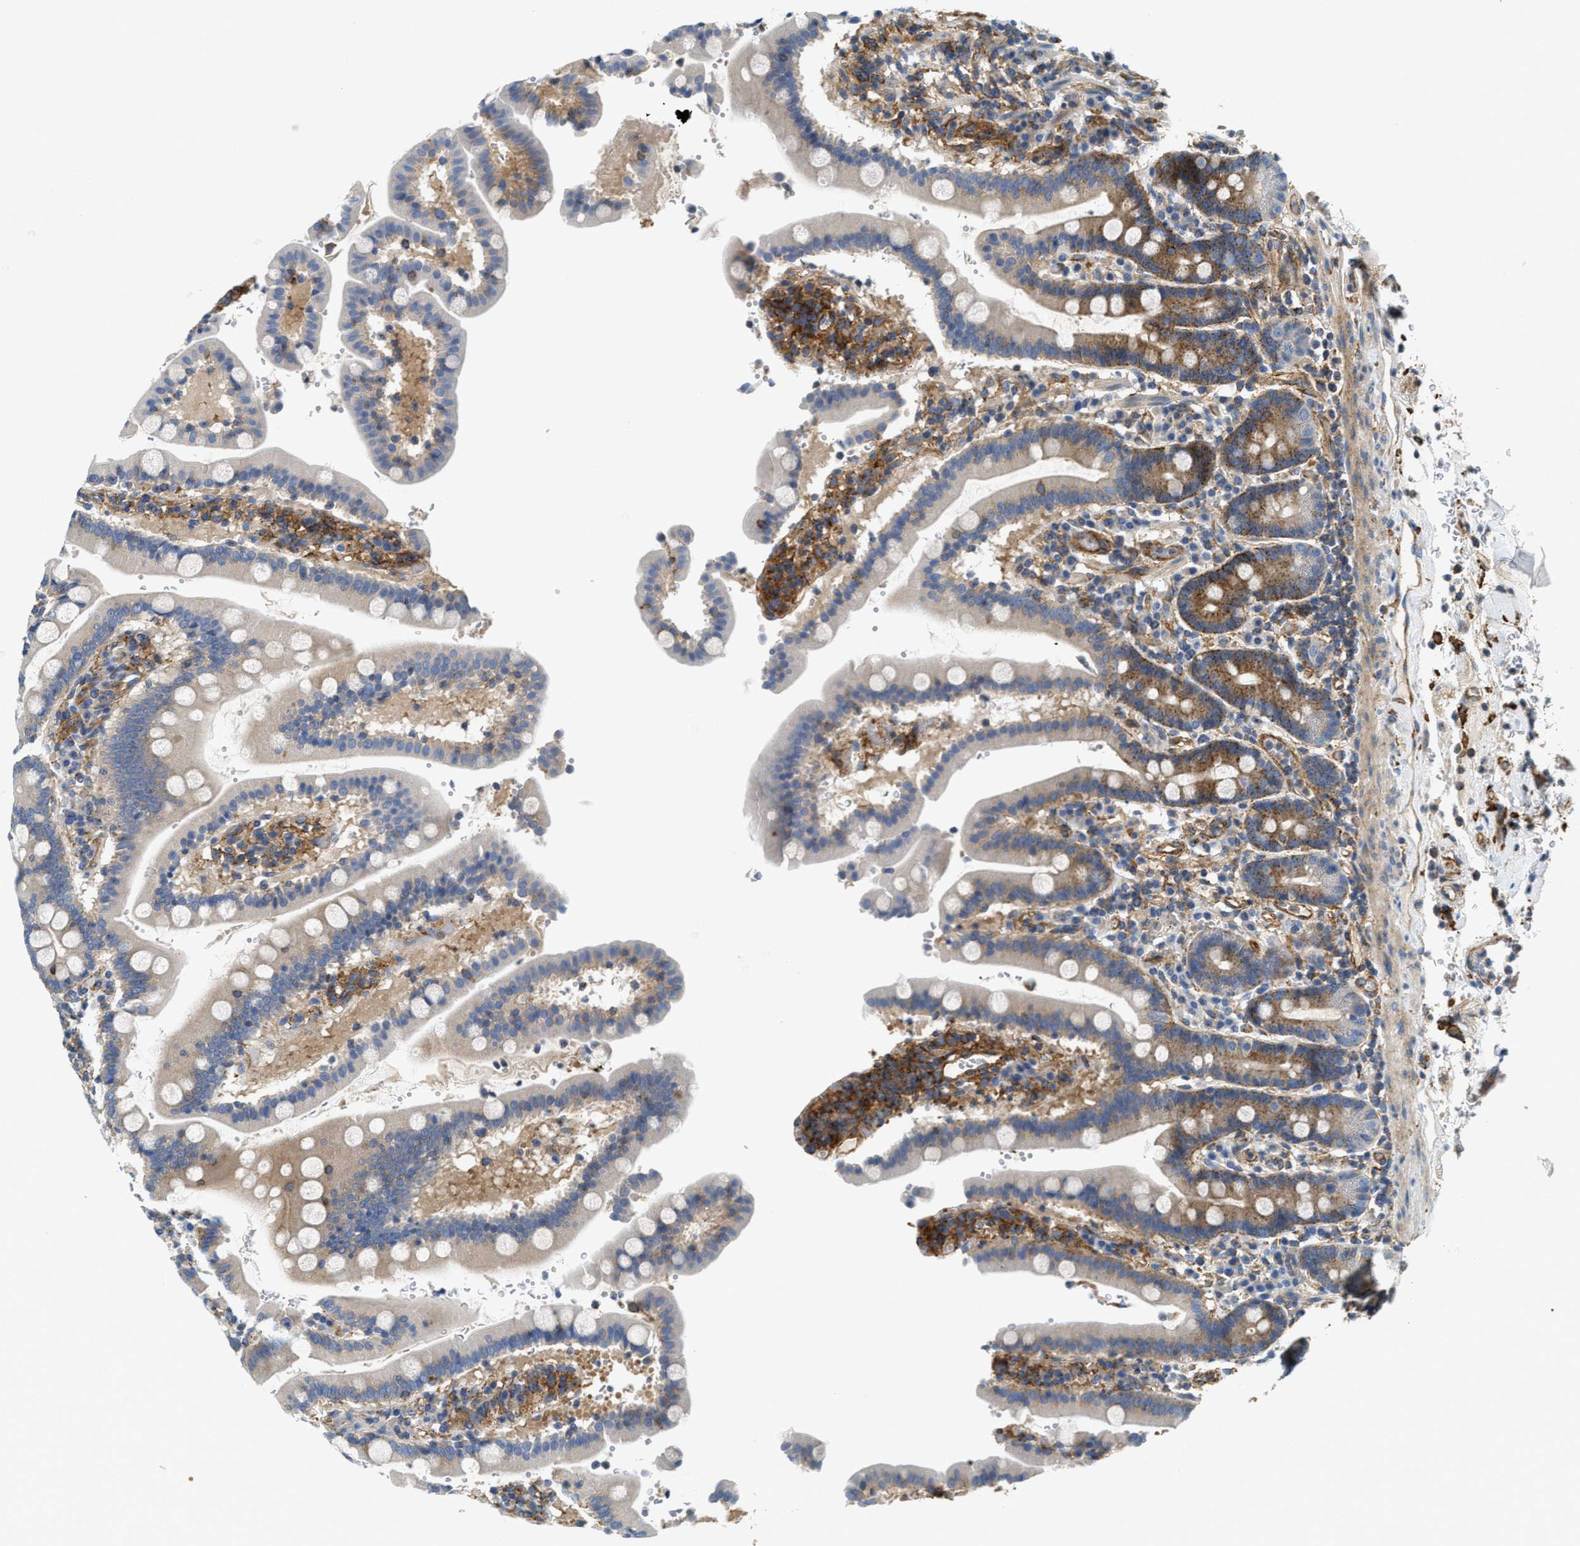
{"staining": {"intensity": "moderate", "quantity": "<25%", "location": "cytoplasmic/membranous"}, "tissue": "duodenum", "cell_type": "Glandular cells", "image_type": "normal", "snomed": [{"axis": "morphology", "description": "Normal tissue, NOS"}, {"axis": "topography", "description": "Small intestine, NOS"}], "caption": "Duodenum stained for a protein shows moderate cytoplasmic/membranous positivity in glandular cells. (Stains: DAB (3,3'-diaminobenzidine) in brown, nuclei in blue, Microscopy: brightfield microscopy at high magnification).", "gene": "NSUN7", "patient": {"sex": "female", "age": 71}}